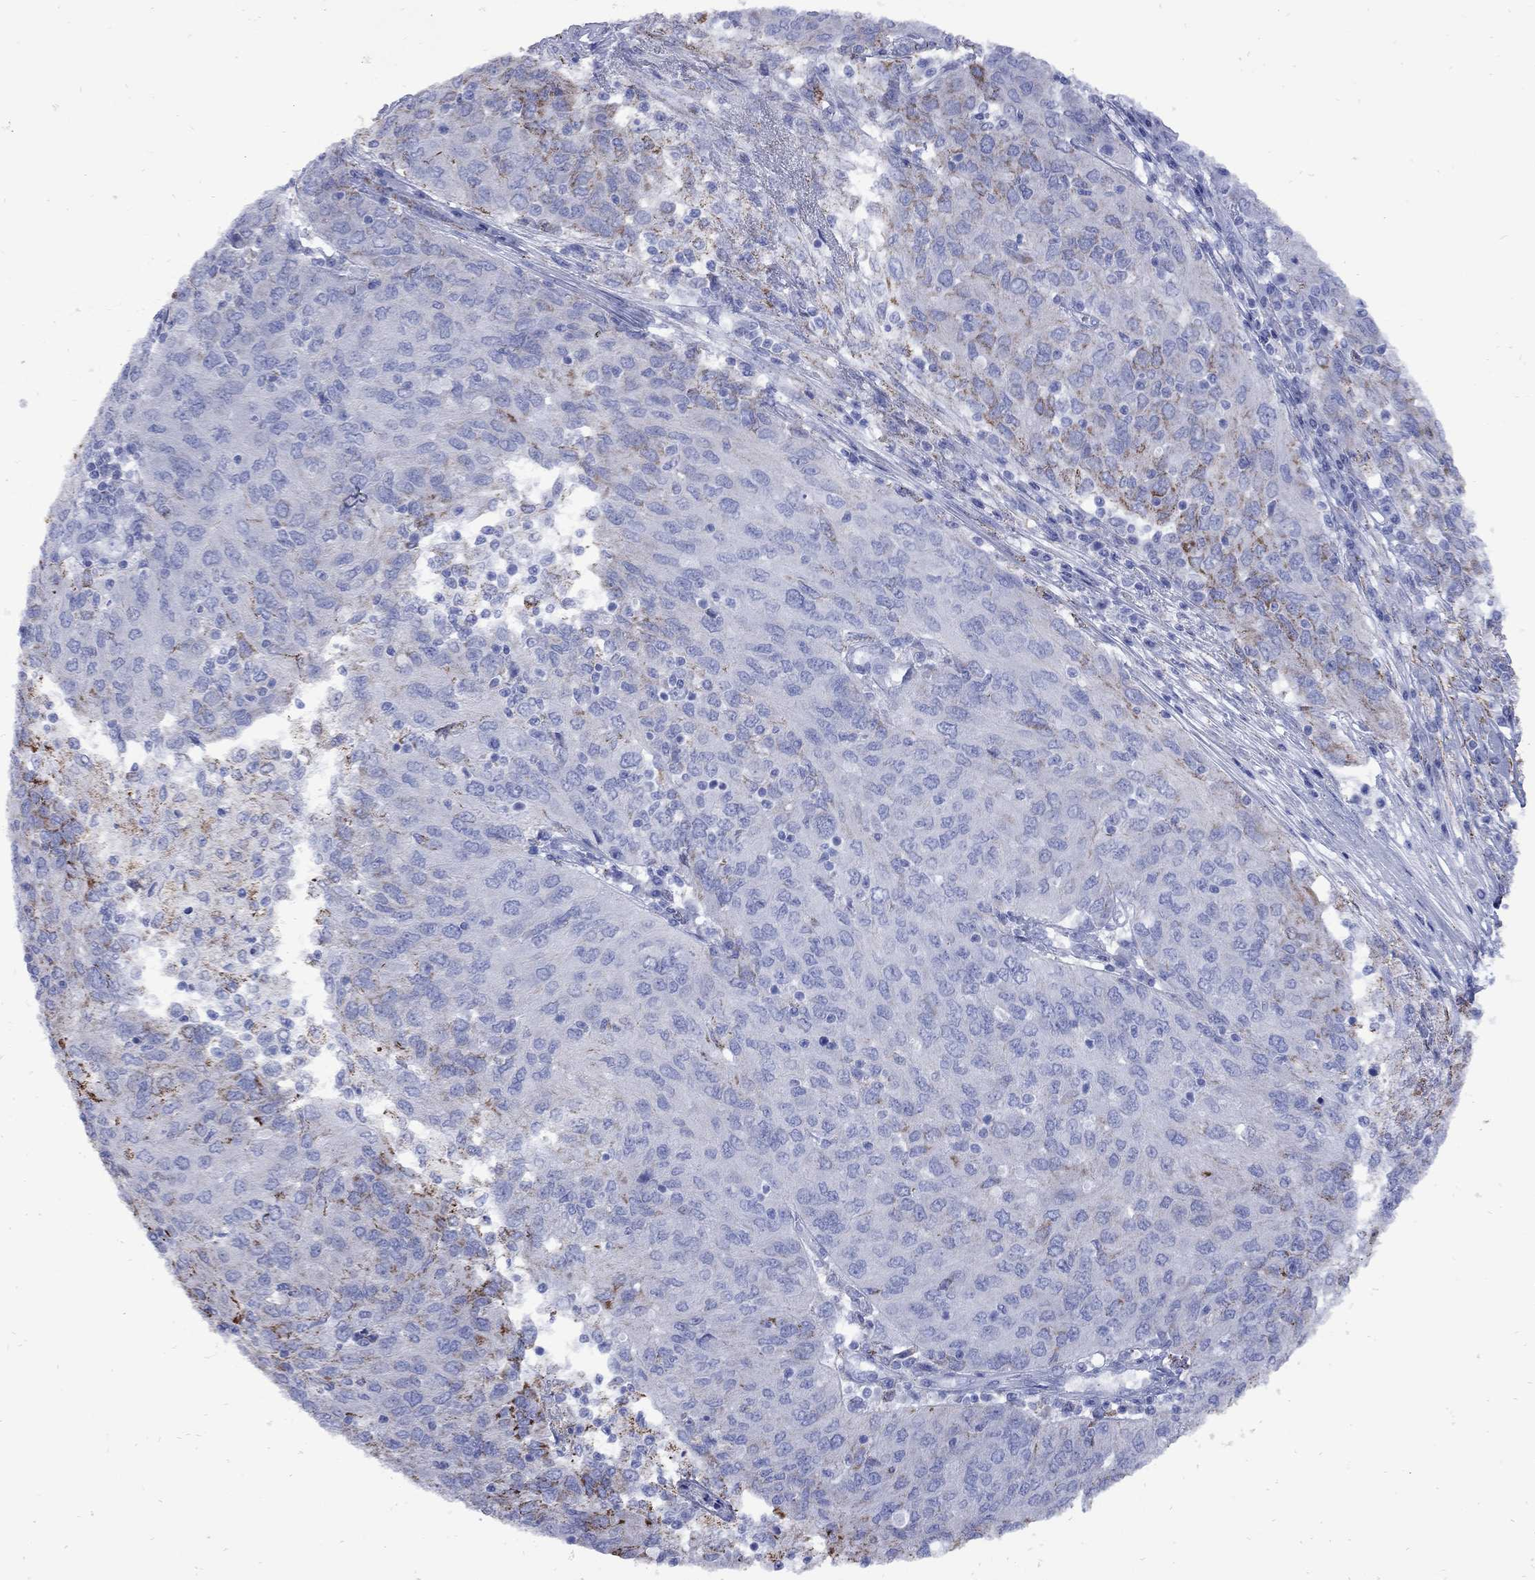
{"staining": {"intensity": "strong", "quantity": "<25%", "location": "cytoplasmic/membranous"}, "tissue": "ovarian cancer", "cell_type": "Tumor cells", "image_type": "cancer", "snomed": [{"axis": "morphology", "description": "Carcinoma, endometroid"}, {"axis": "topography", "description": "Ovary"}], "caption": "Immunohistochemical staining of ovarian cancer displays medium levels of strong cytoplasmic/membranous protein positivity in about <25% of tumor cells.", "gene": "SESTD1", "patient": {"sex": "female", "age": 50}}